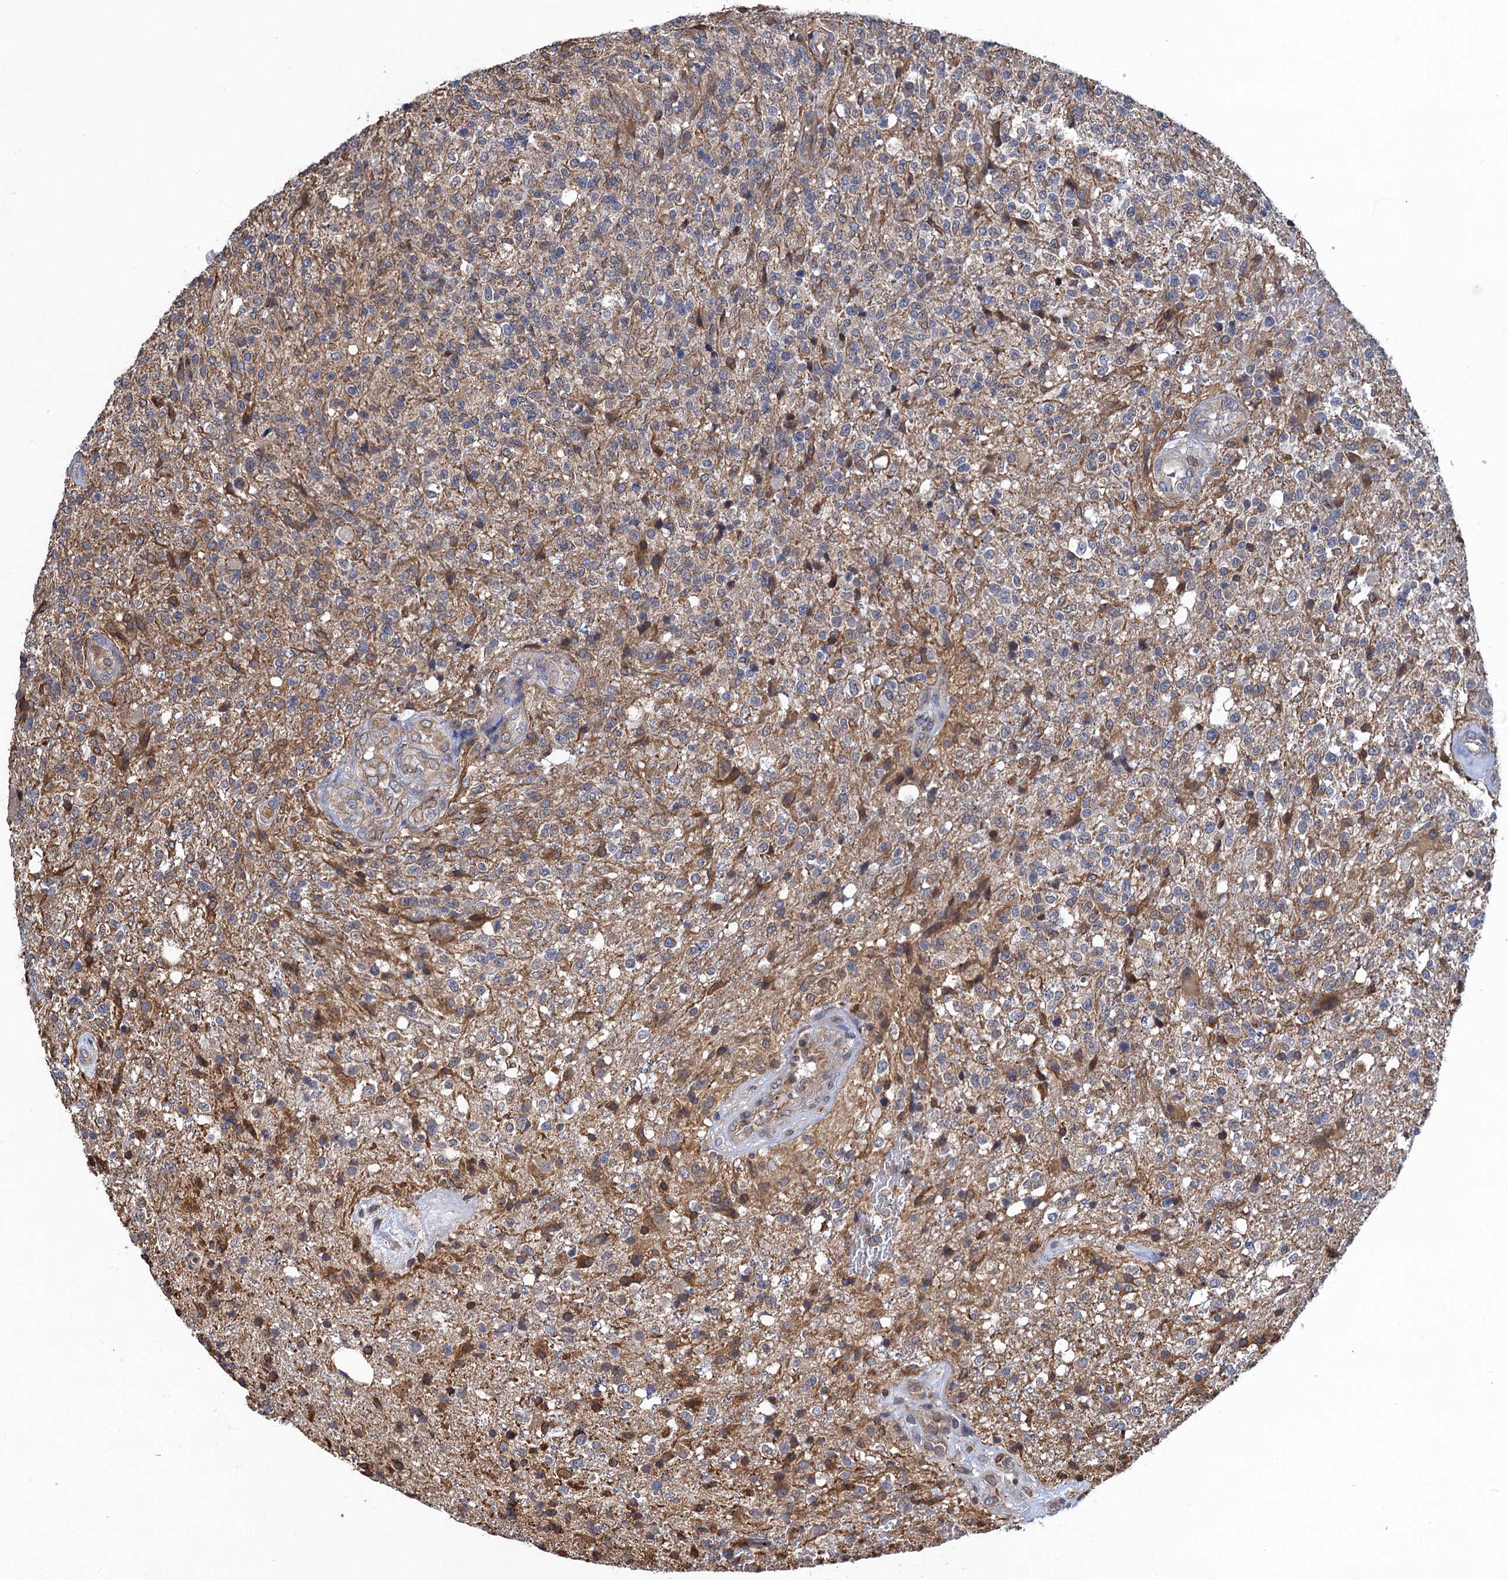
{"staining": {"intensity": "weak", "quantity": "<25%", "location": "cytoplasmic/membranous"}, "tissue": "glioma", "cell_type": "Tumor cells", "image_type": "cancer", "snomed": [{"axis": "morphology", "description": "Glioma, malignant, High grade"}, {"axis": "topography", "description": "Brain"}], "caption": "Tumor cells show no significant staining in glioma.", "gene": "ARMC5", "patient": {"sex": "male", "age": 56}}